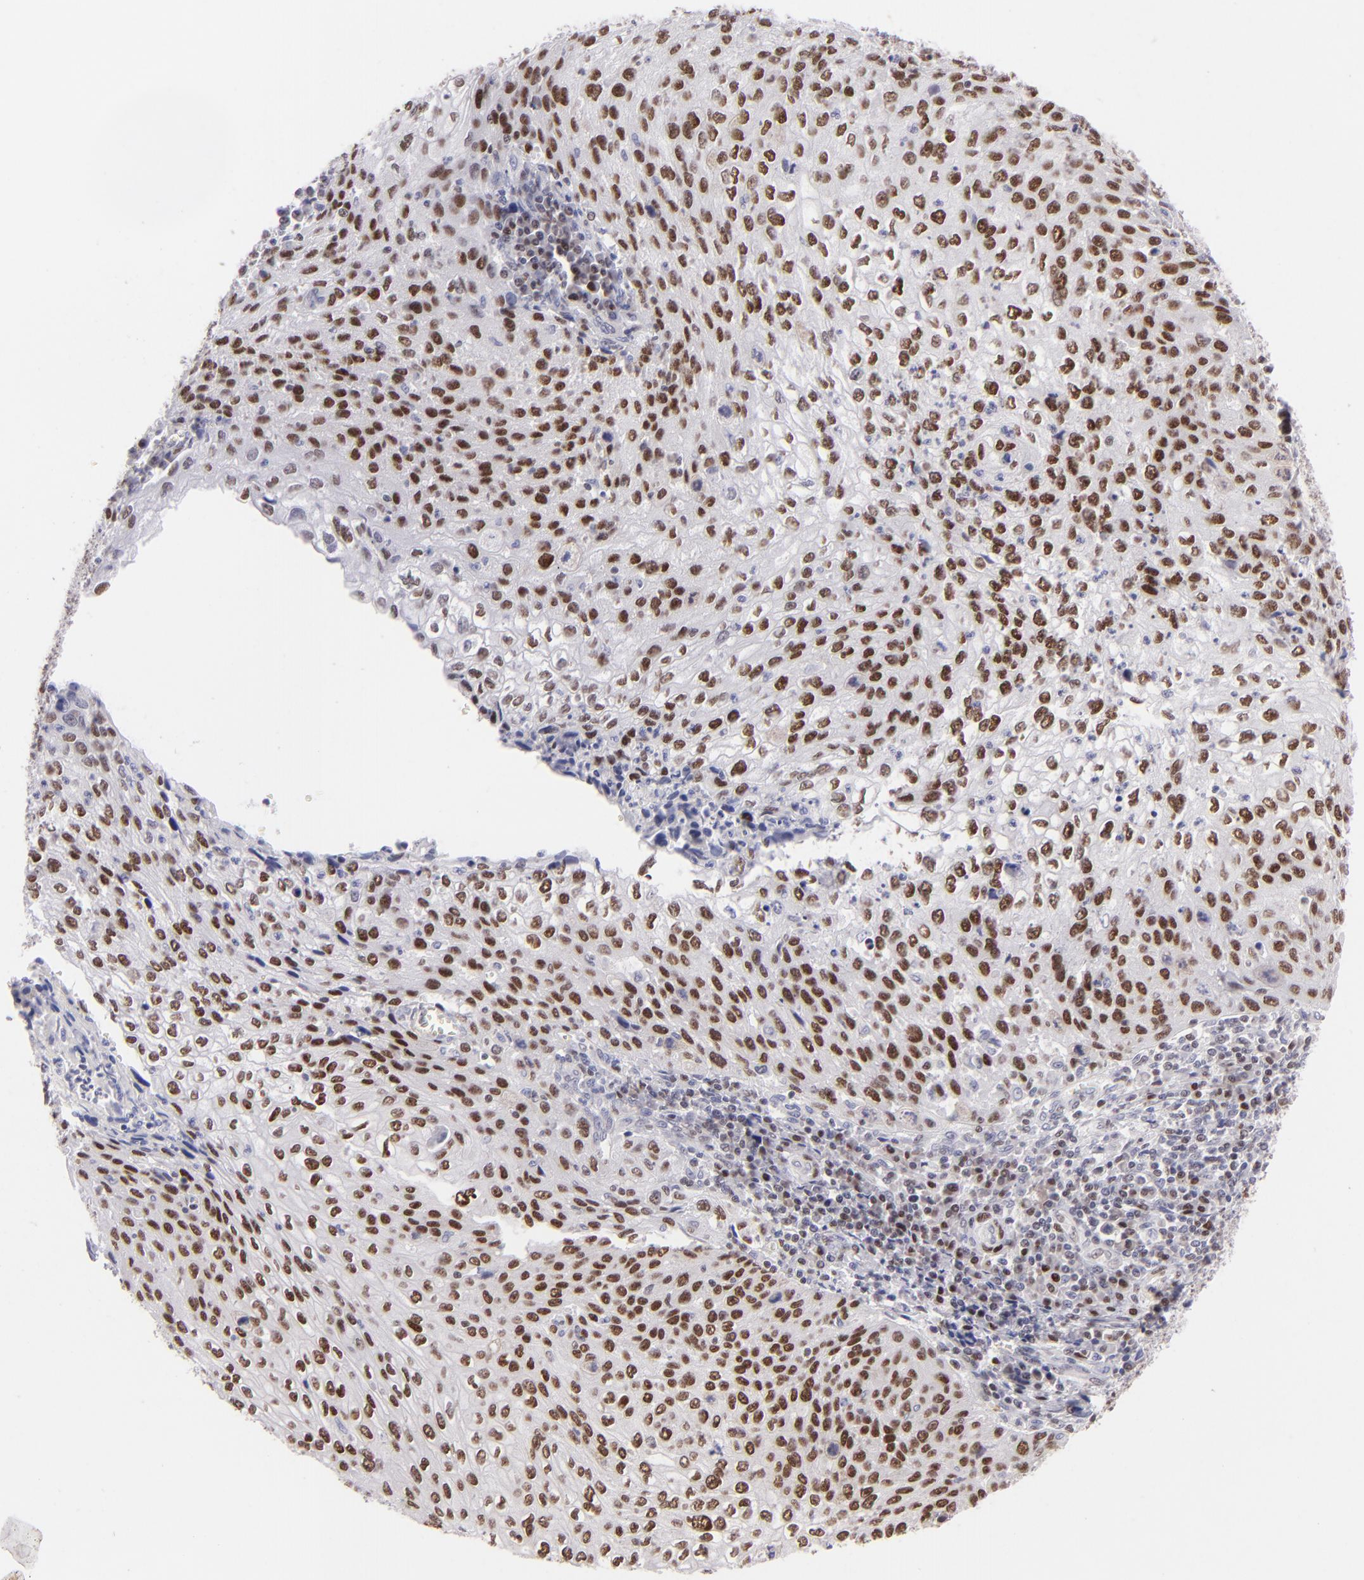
{"staining": {"intensity": "moderate", "quantity": ">75%", "location": "nuclear"}, "tissue": "cervical cancer", "cell_type": "Tumor cells", "image_type": "cancer", "snomed": [{"axis": "morphology", "description": "Squamous cell carcinoma, NOS"}, {"axis": "topography", "description": "Cervix"}], "caption": "A brown stain shows moderate nuclear staining of a protein in human cervical squamous cell carcinoma tumor cells.", "gene": "POU2F1", "patient": {"sex": "female", "age": 32}}